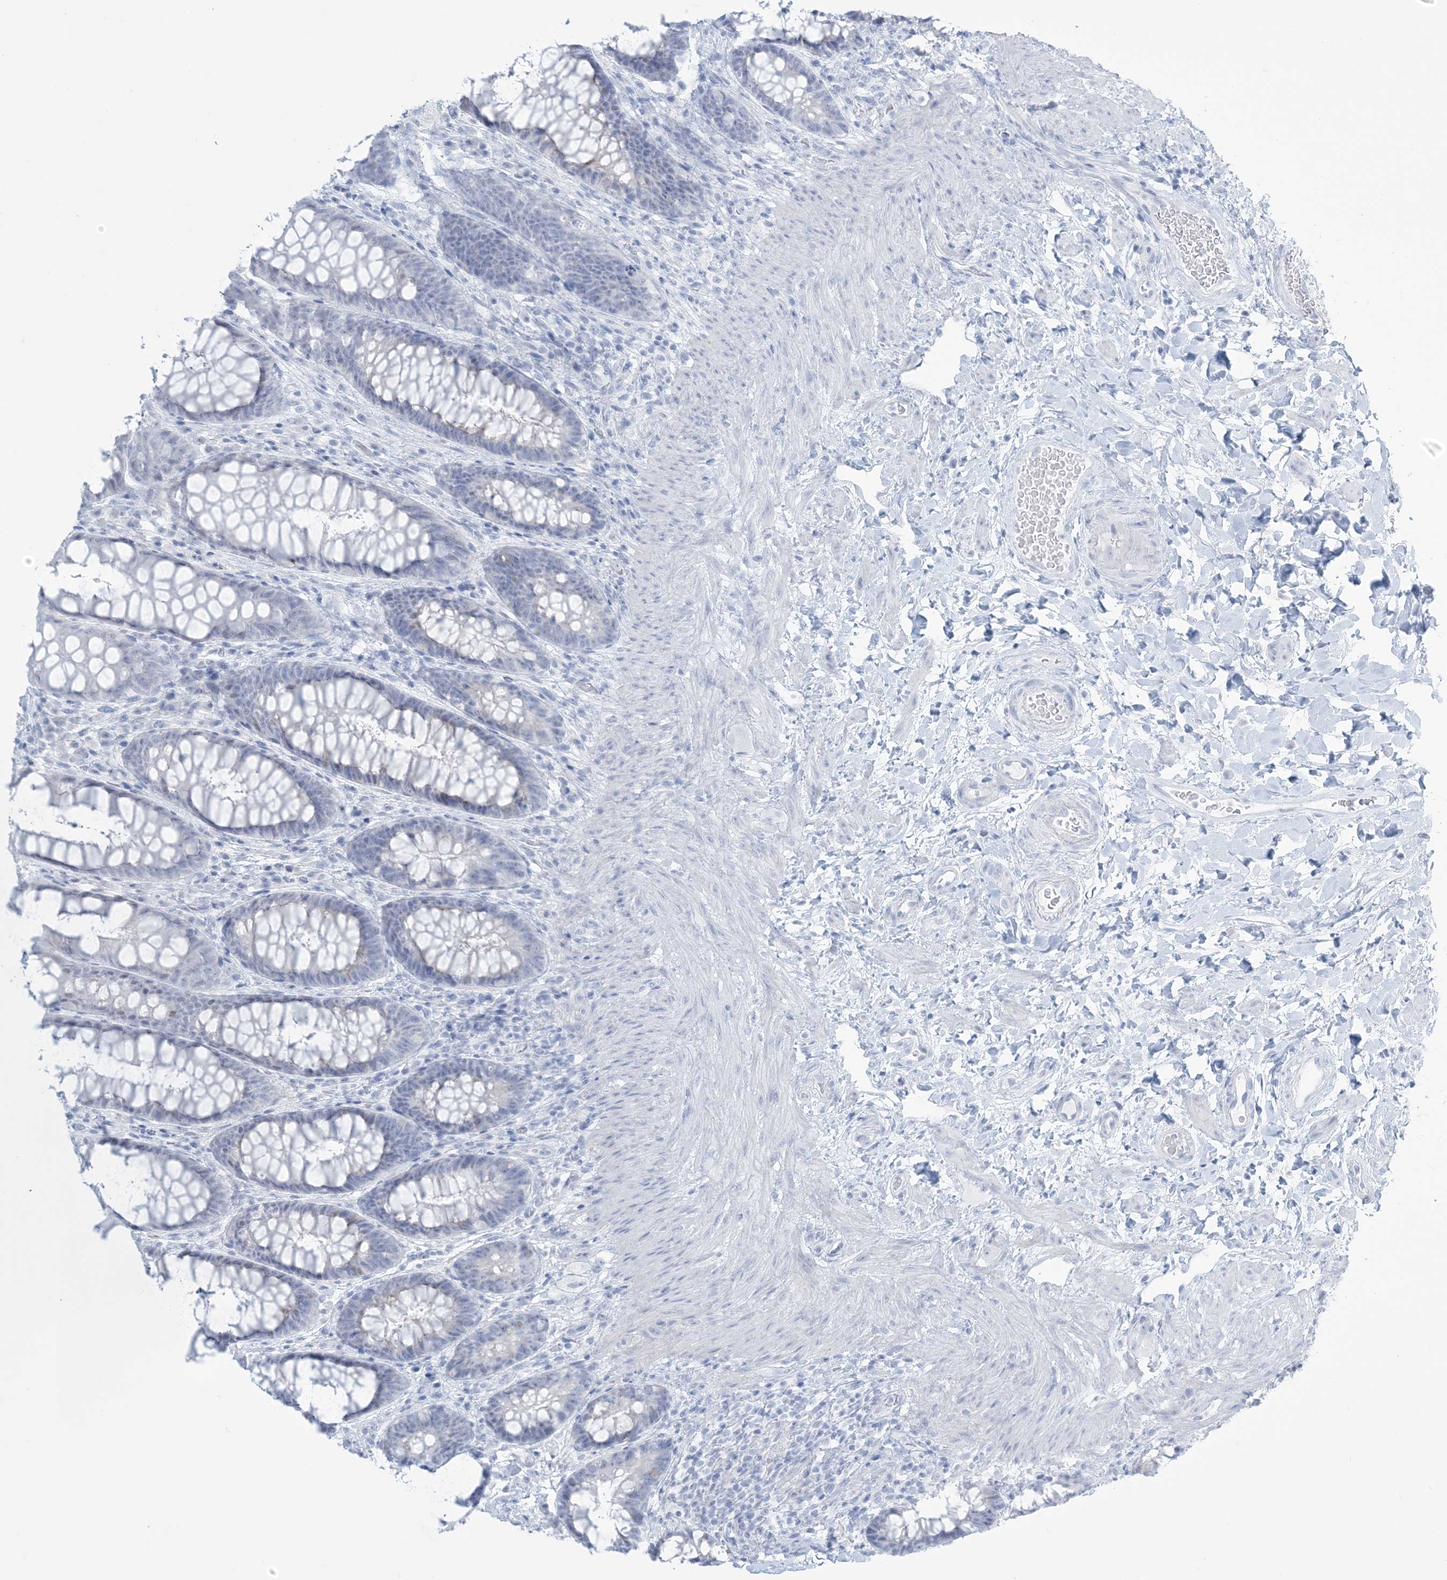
{"staining": {"intensity": "negative", "quantity": "none", "location": "none"}, "tissue": "rectum", "cell_type": "Glandular cells", "image_type": "normal", "snomed": [{"axis": "morphology", "description": "Normal tissue, NOS"}, {"axis": "topography", "description": "Rectum"}], "caption": "IHC image of unremarkable rectum: rectum stained with DAB demonstrates no significant protein expression in glandular cells. The staining was performed using DAB to visualize the protein expression in brown, while the nuclei were stained in blue with hematoxylin (Magnification: 20x).", "gene": "AGXT", "patient": {"sex": "female", "age": 46}}